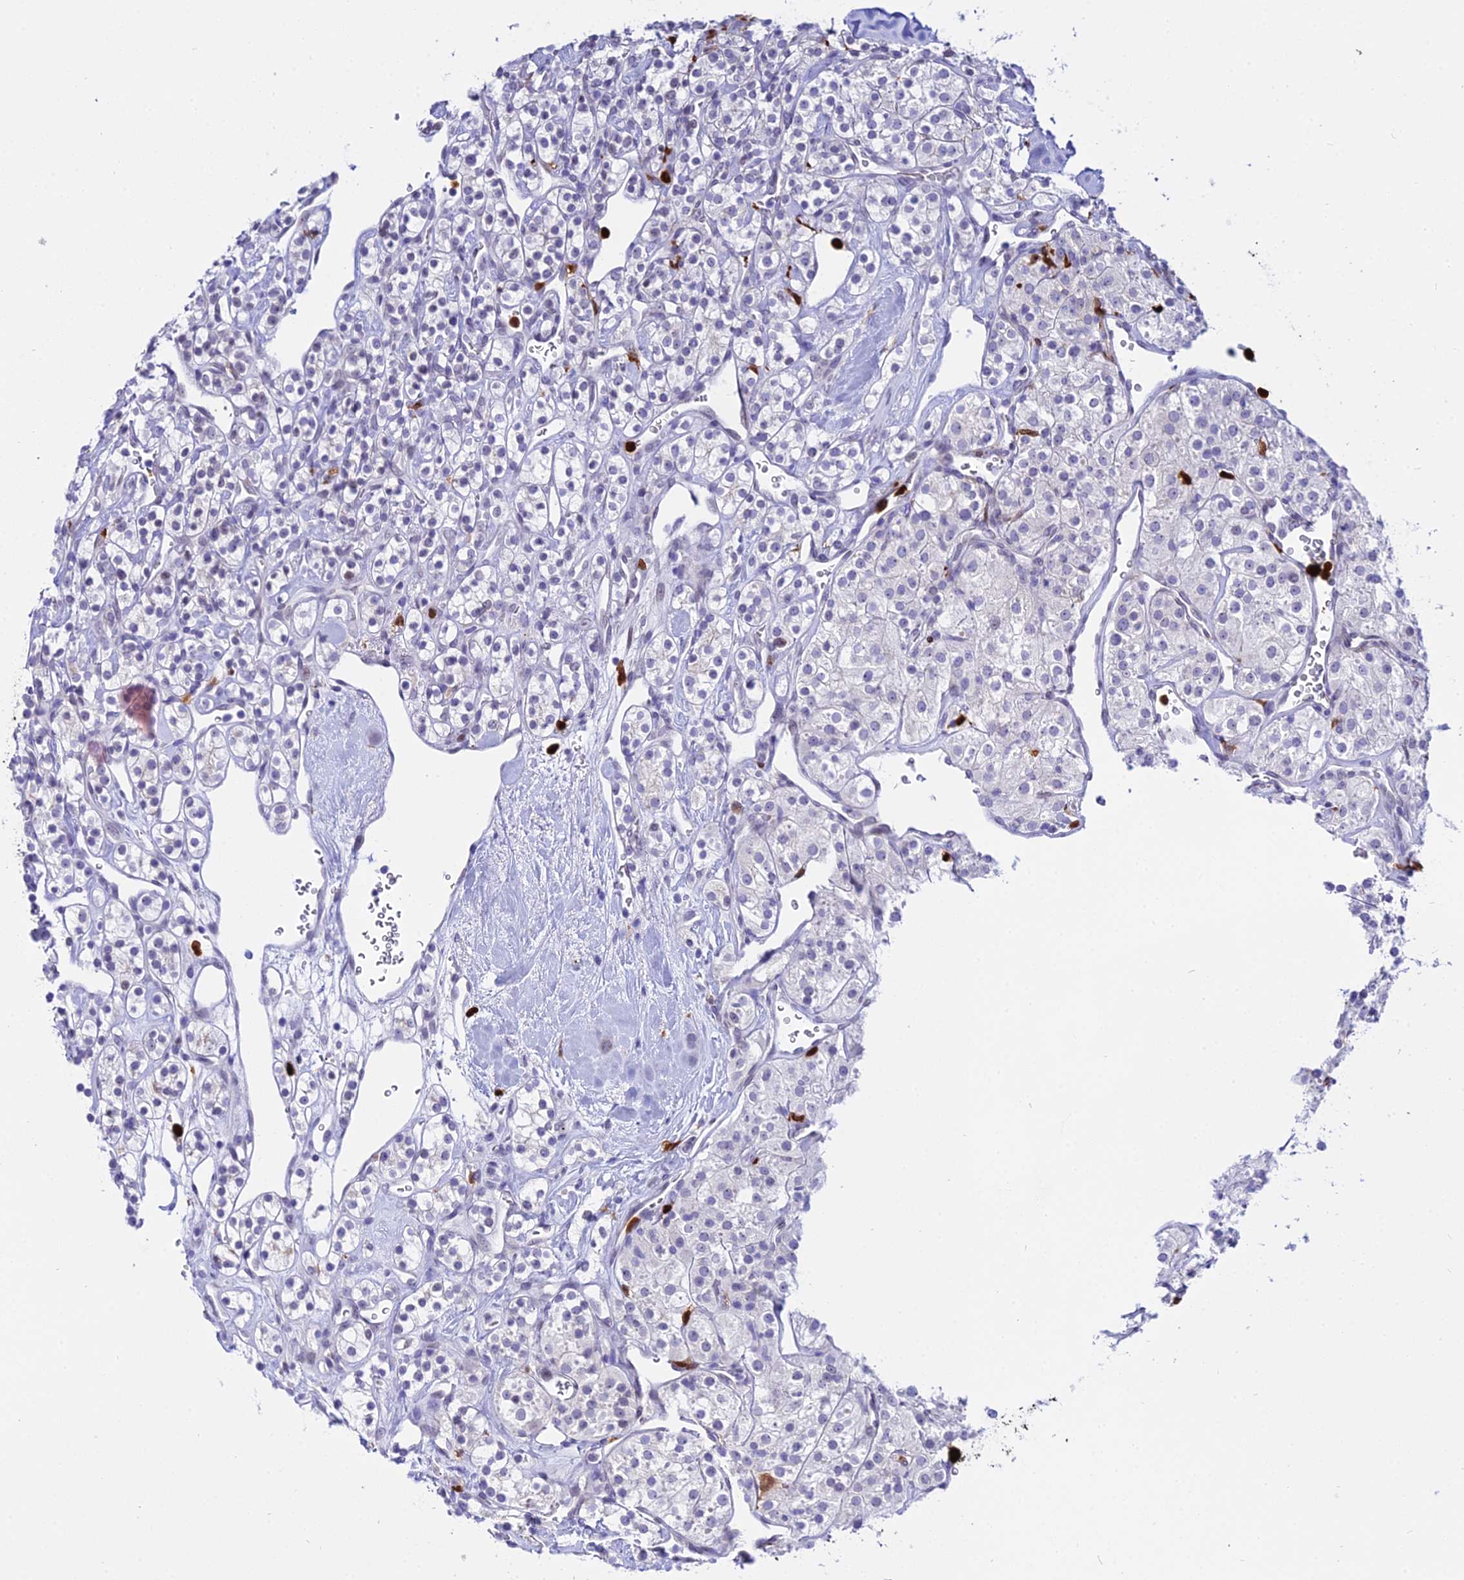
{"staining": {"intensity": "negative", "quantity": "none", "location": "none"}, "tissue": "renal cancer", "cell_type": "Tumor cells", "image_type": "cancer", "snomed": [{"axis": "morphology", "description": "Adenocarcinoma, NOS"}, {"axis": "topography", "description": "Kidney"}], "caption": "The immunohistochemistry micrograph has no significant expression in tumor cells of renal cancer (adenocarcinoma) tissue.", "gene": "MCM10", "patient": {"sex": "male", "age": 77}}